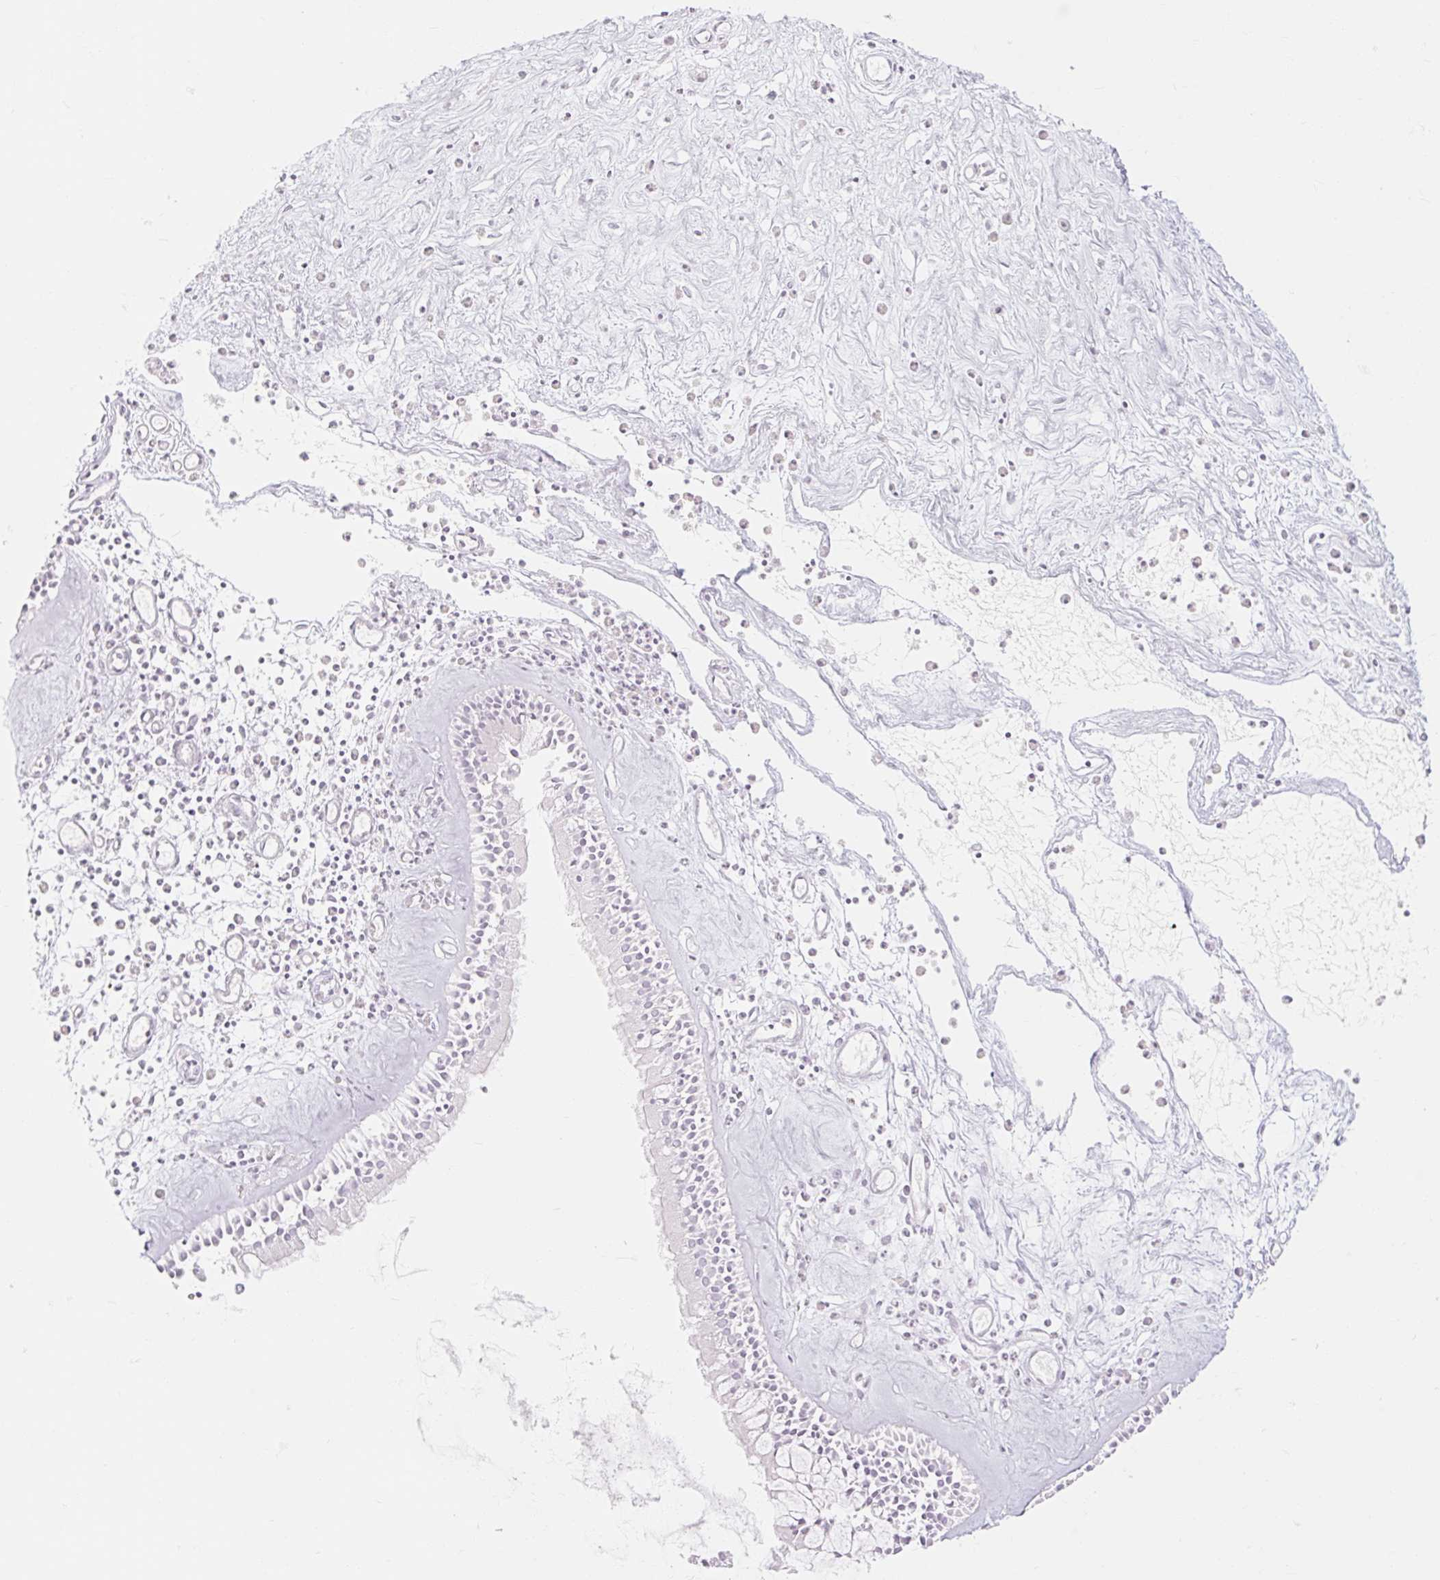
{"staining": {"intensity": "moderate", "quantity": "<25%", "location": "cytoplasmic/membranous"}, "tissue": "nasopharynx", "cell_type": "Respiratory epithelial cells", "image_type": "normal", "snomed": [{"axis": "morphology", "description": "Normal tissue, NOS"}, {"axis": "morphology", "description": "Inflammation, NOS"}, {"axis": "topography", "description": "Nasopharynx"}], "caption": "Normal nasopharynx shows moderate cytoplasmic/membranous staining in about <25% of respiratory epithelial cells The staining is performed using DAB brown chromogen to label protein expression. The nuclei are counter-stained blue using hematoxylin..", "gene": "TAF1L", "patient": {"sex": "male", "age": 61}}